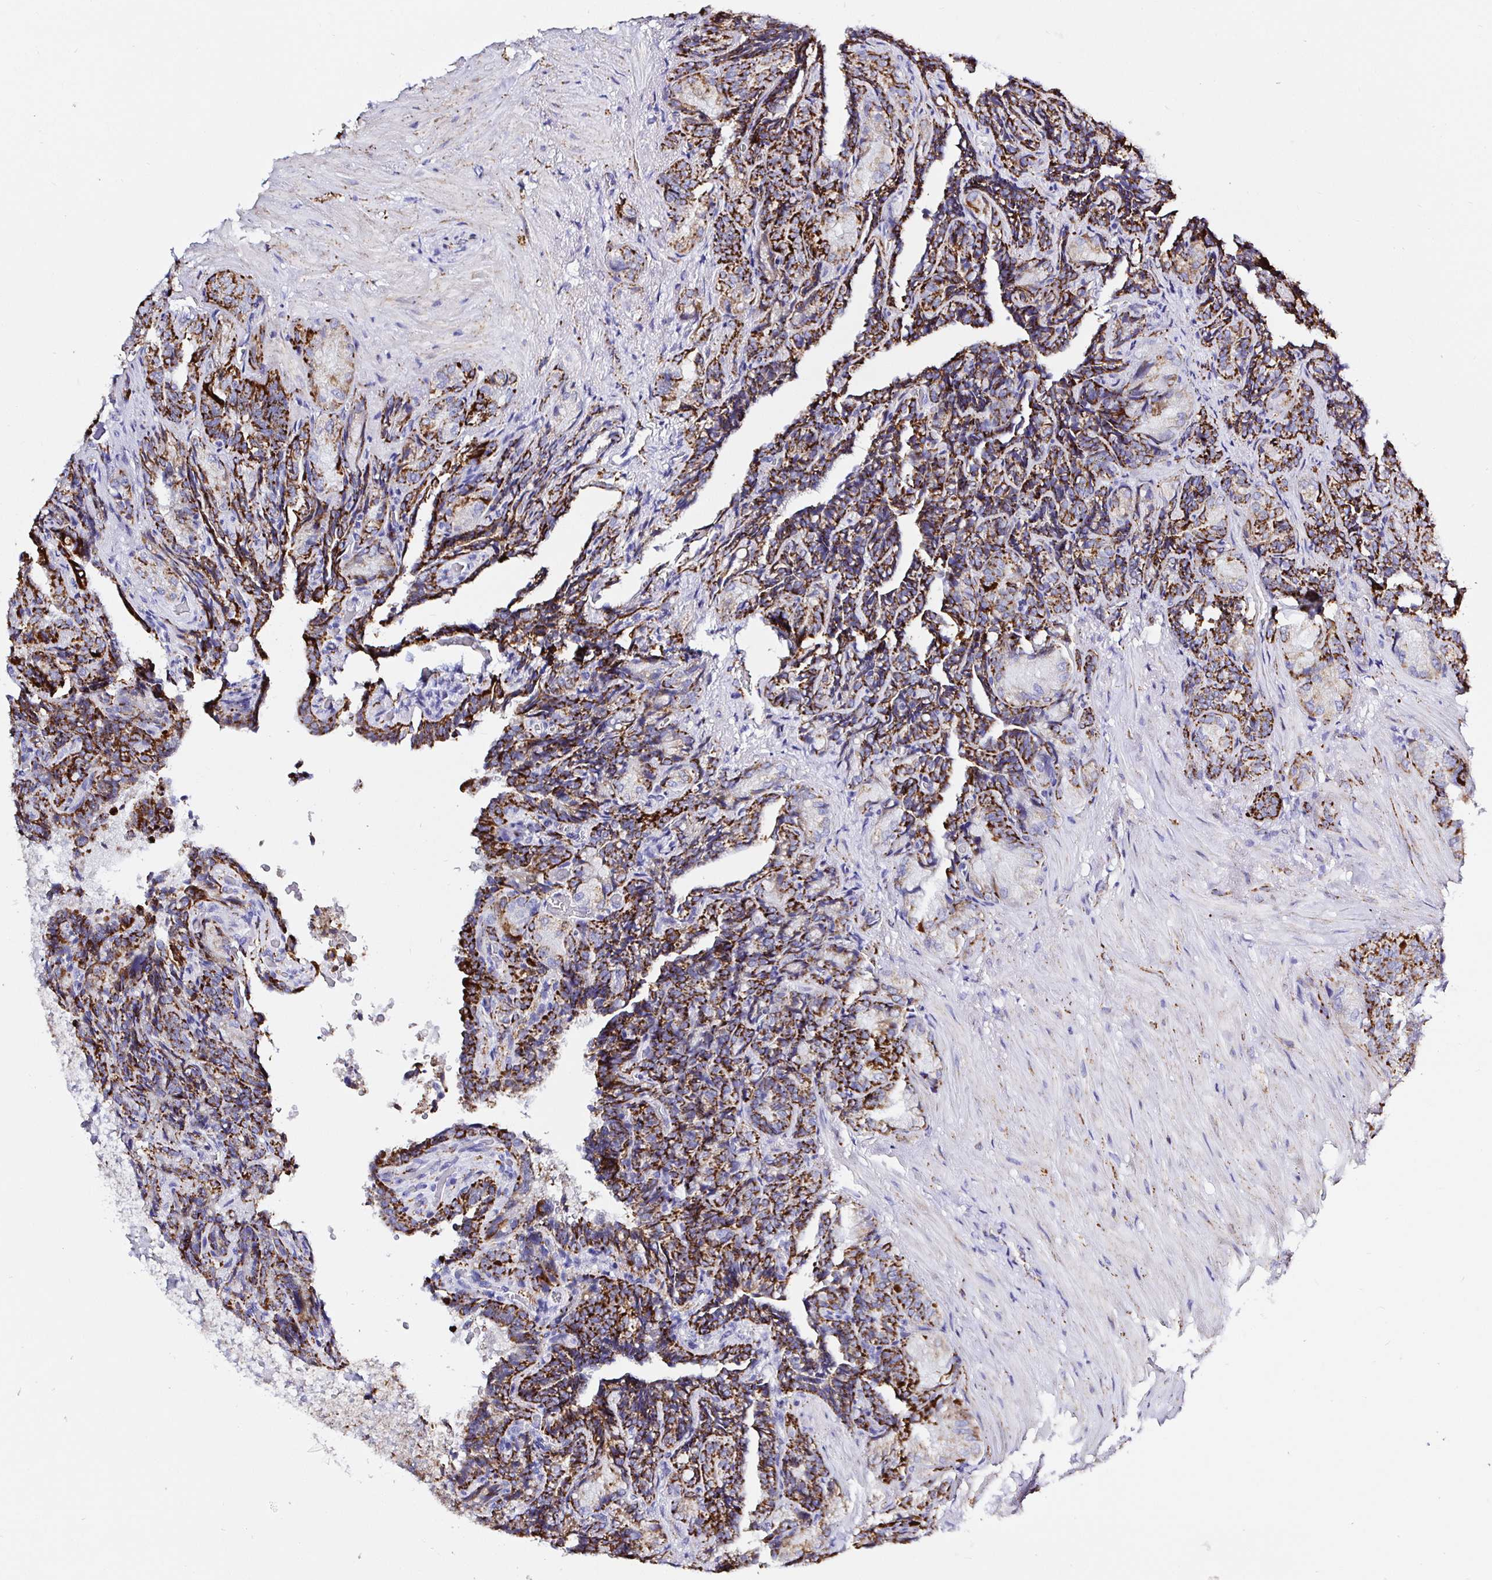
{"staining": {"intensity": "strong", "quantity": ">75%", "location": "cytoplasmic/membranous"}, "tissue": "seminal vesicle", "cell_type": "Glandular cells", "image_type": "normal", "snomed": [{"axis": "morphology", "description": "Normal tissue, NOS"}, {"axis": "topography", "description": "Seminal veicle"}], "caption": "About >75% of glandular cells in normal human seminal vesicle reveal strong cytoplasmic/membranous protein positivity as visualized by brown immunohistochemical staining.", "gene": "MAOA", "patient": {"sex": "male", "age": 68}}